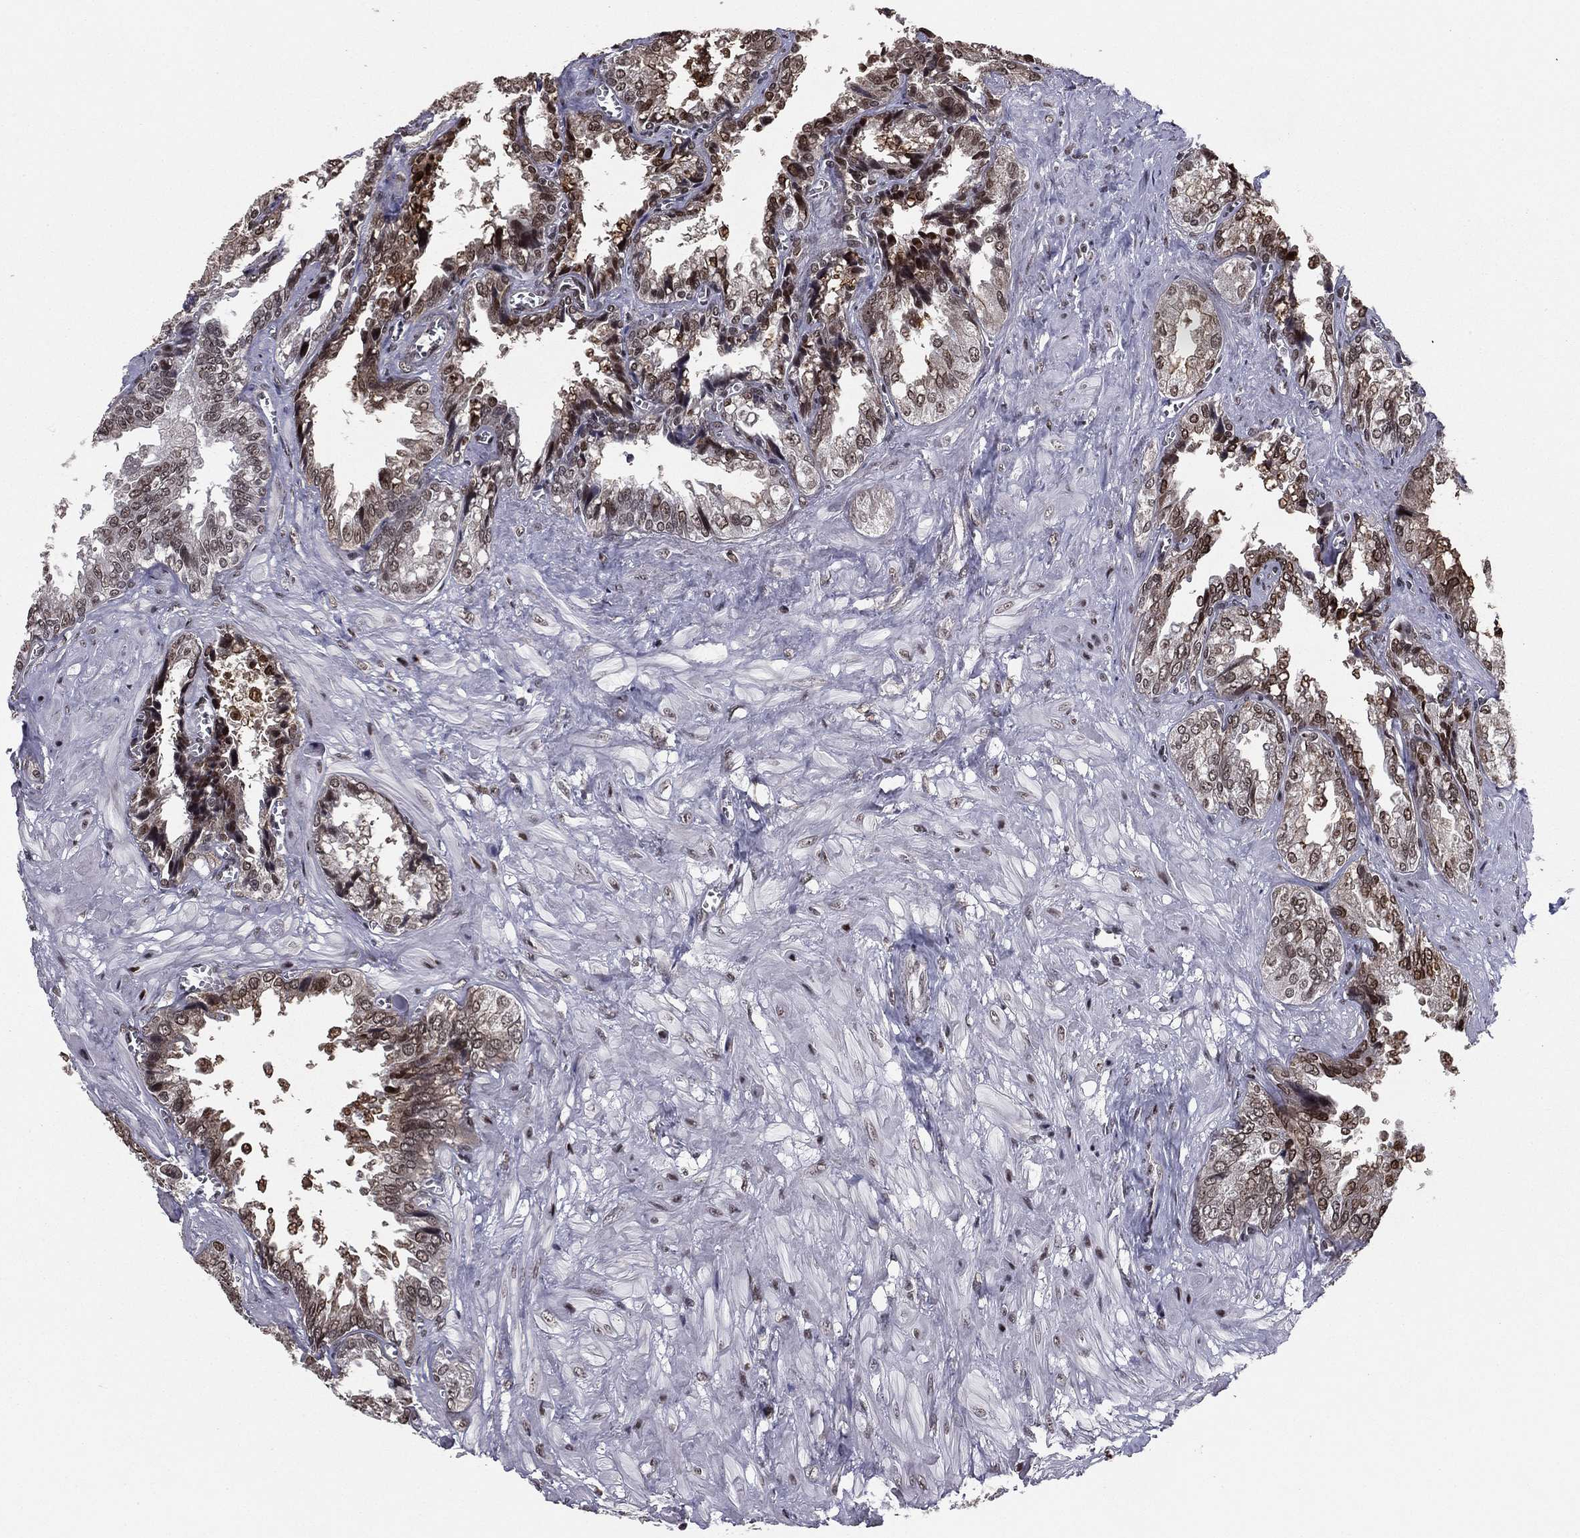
{"staining": {"intensity": "moderate", "quantity": "25%-75%", "location": "nuclear"}, "tissue": "seminal vesicle", "cell_type": "Glandular cells", "image_type": "normal", "snomed": [{"axis": "morphology", "description": "Normal tissue, NOS"}, {"axis": "topography", "description": "Seminal veicle"}], "caption": "A photomicrograph of seminal vesicle stained for a protein demonstrates moderate nuclear brown staining in glandular cells.", "gene": "RARB", "patient": {"sex": "male", "age": 67}}